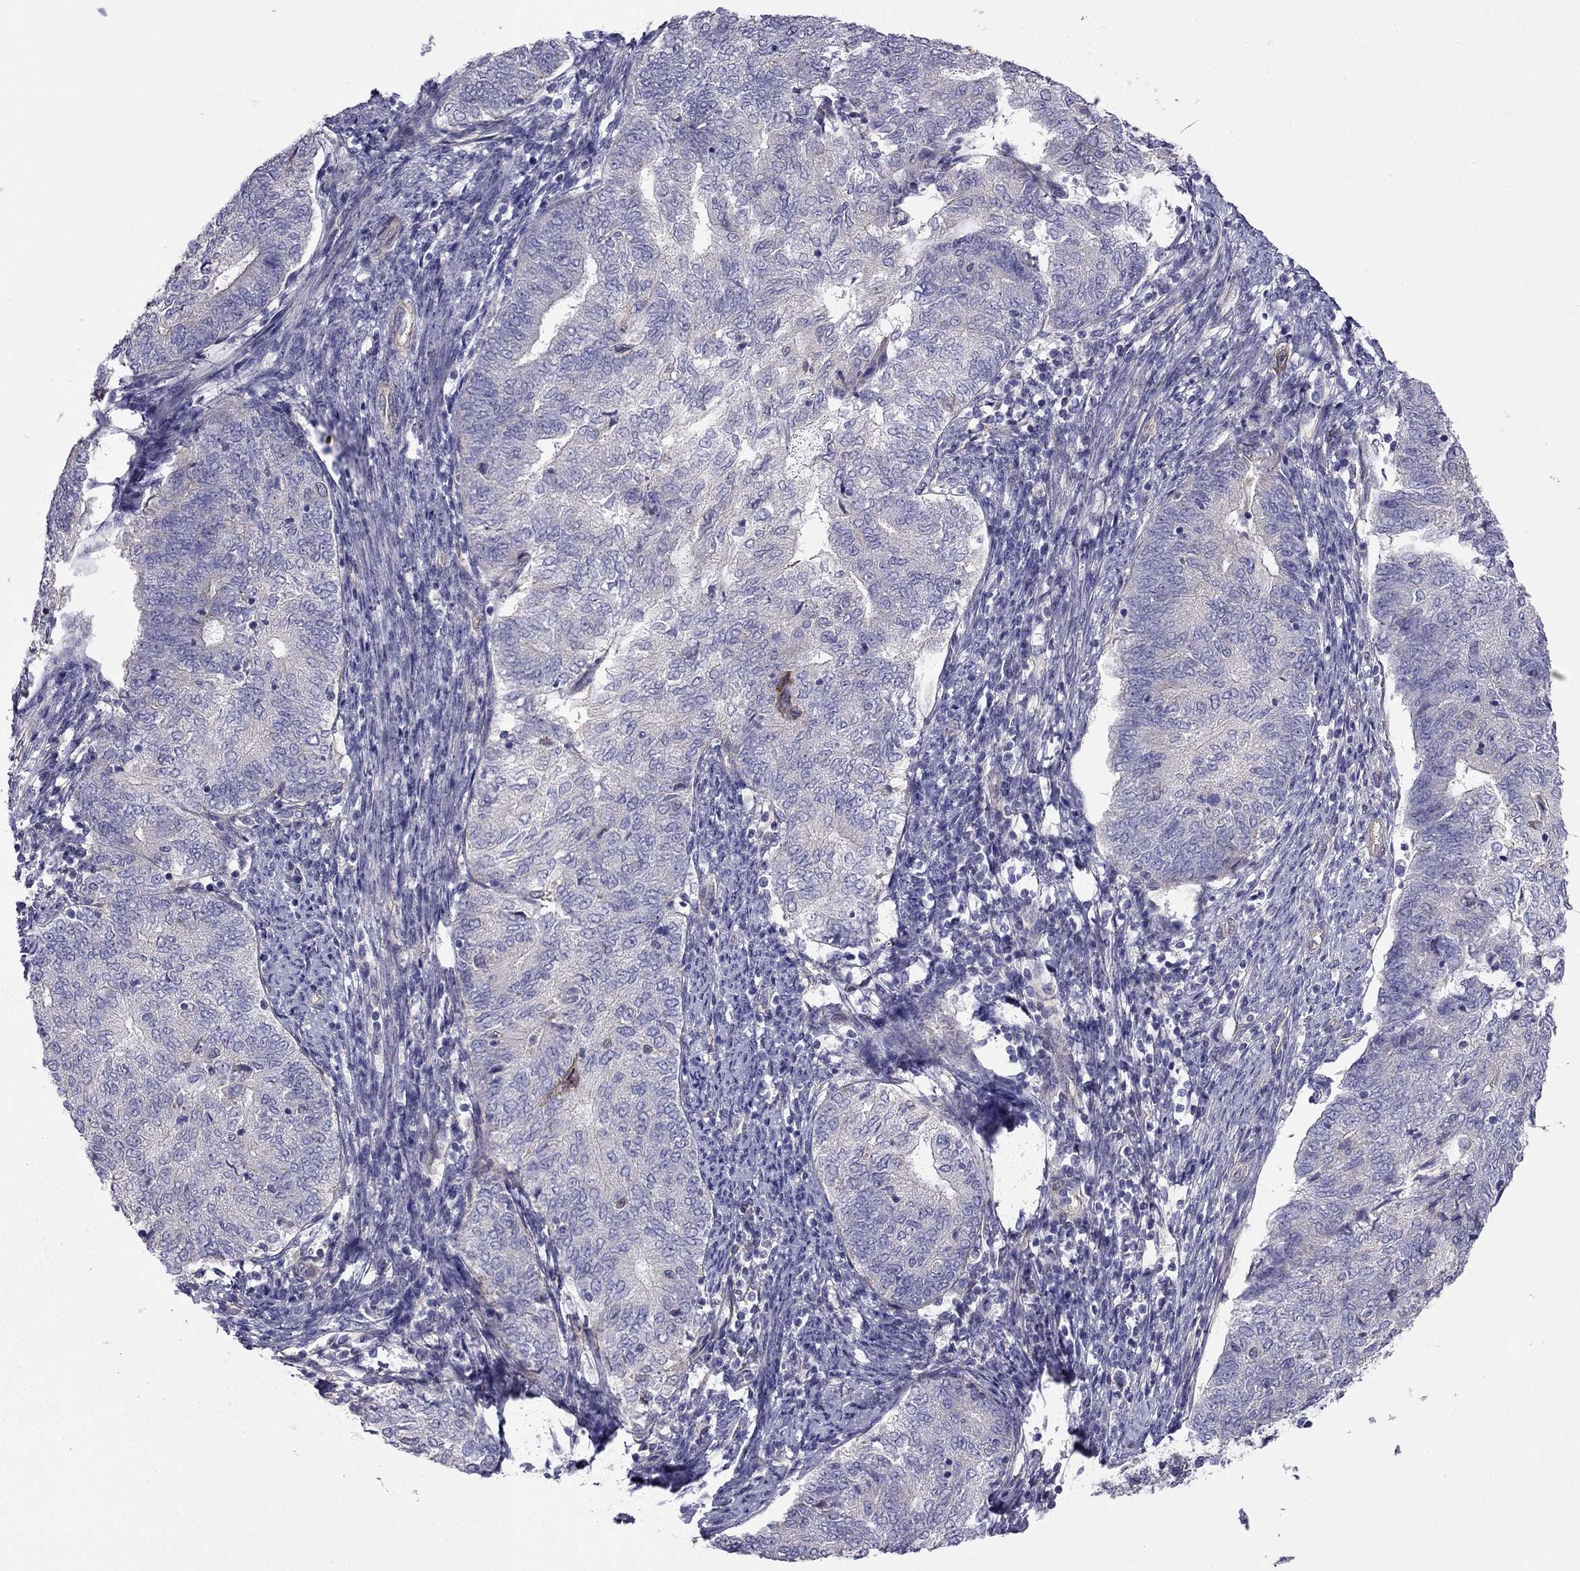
{"staining": {"intensity": "negative", "quantity": "none", "location": "none"}, "tissue": "endometrial cancer", "cell_type": "Tumor cells", "image_type": "cancer", "snomed": [{"axis": "morphology", "description": "Adenocarcinoma, NOS"}, {"axis": "topography", "description": "Endometrium"}], "caption": "This is an IHC histopathology image of endometrial adenocarcinoma. There is no staining in tumor cells.", "gene": "ENOX1", "patient": {"sex": "female", "age": 65}}